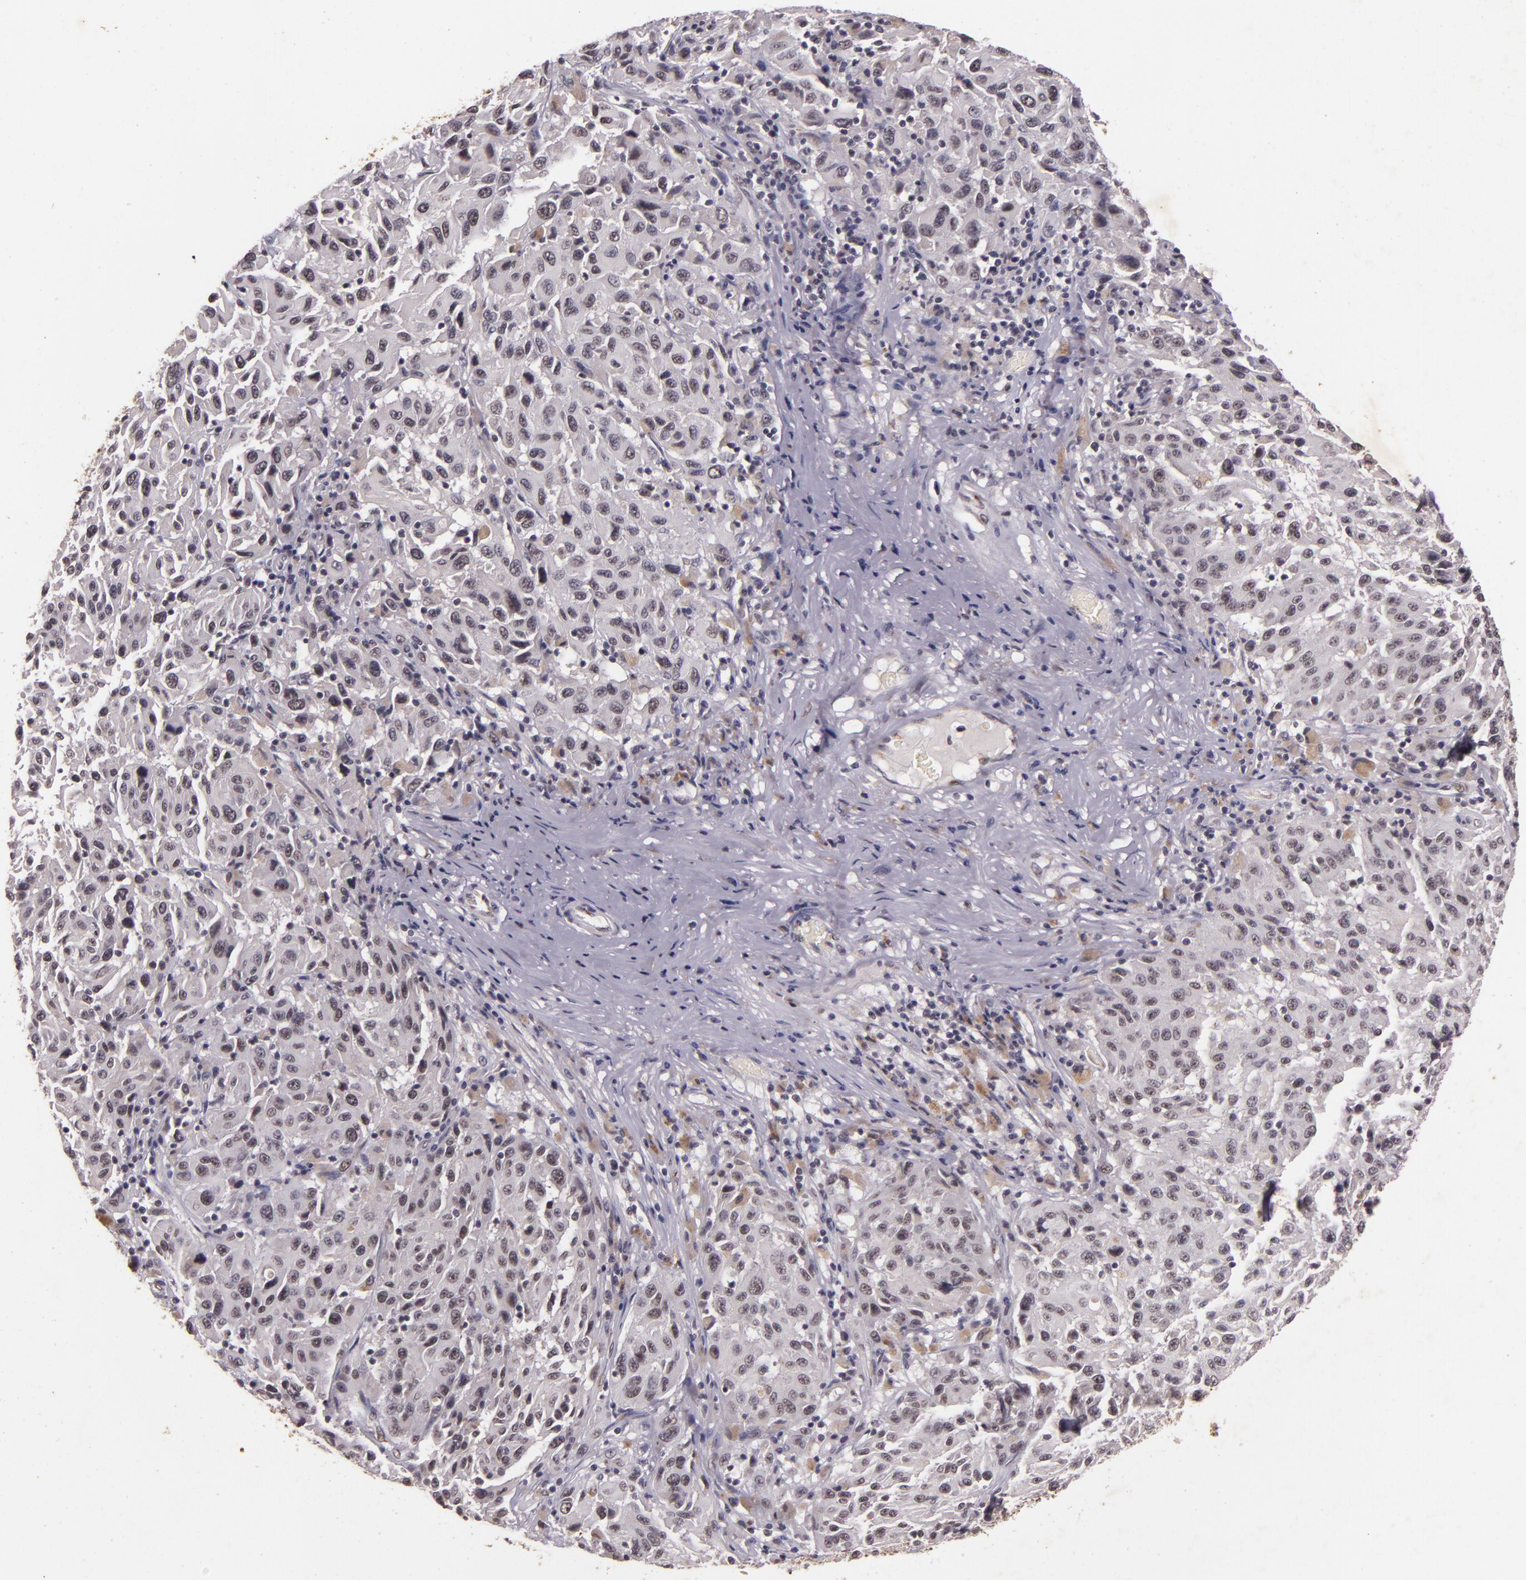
{"staining": {"intensity": "negative", "quantity": "none", "location": "none"}, "tissue": "melanoma", "cell_type": "Tumor cells", "image_type": "cancer", "snomed": [{"axis": "morphology", "description": "Malignant melanoma, NOS"}, {"axis": "topography", "description": "Skin"}], "caption": "A micrograph of human melanoma is negative for staining in tumor cells.", "gene": "CBX3", "patient": {"sex": "female", "age": 77}}